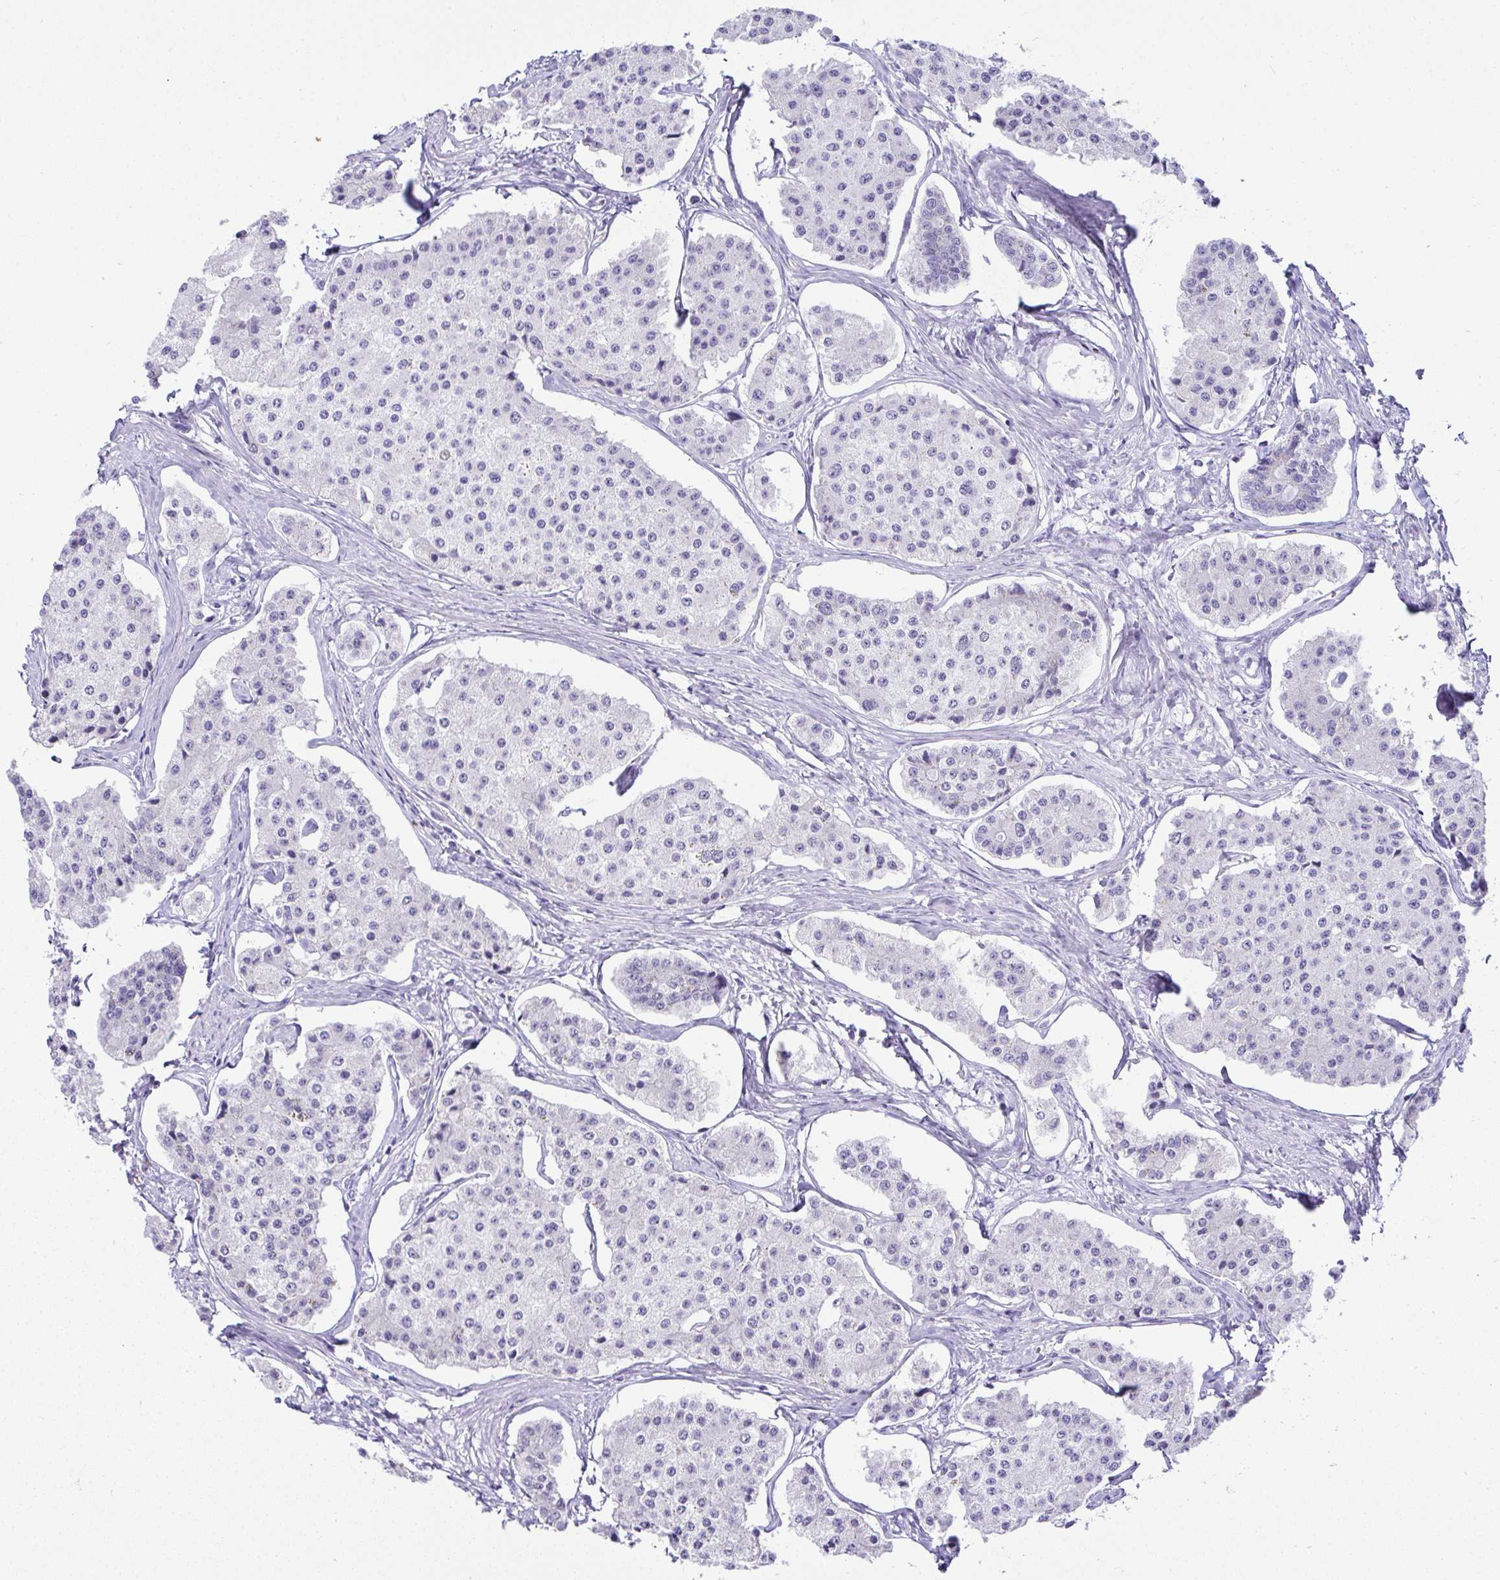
{"staining": {"intensity": "negative", "quantity": "none", "location": "none"}, "tissue": "carcinoid", "cell_type": "Tumor cells", "image_type": "cancer", "snomed": [{"axis": "morphology", "description": "Carcinoid, malignant, NOS"}, {"axis": "topography", "description": "Small intestine"}], "caption": "Immunohistochemical staining of carcinoid exhibits no significant positivity in tumor cells.", "gene": "RNF183", "patient": {"sex": "female", "age": 65}}